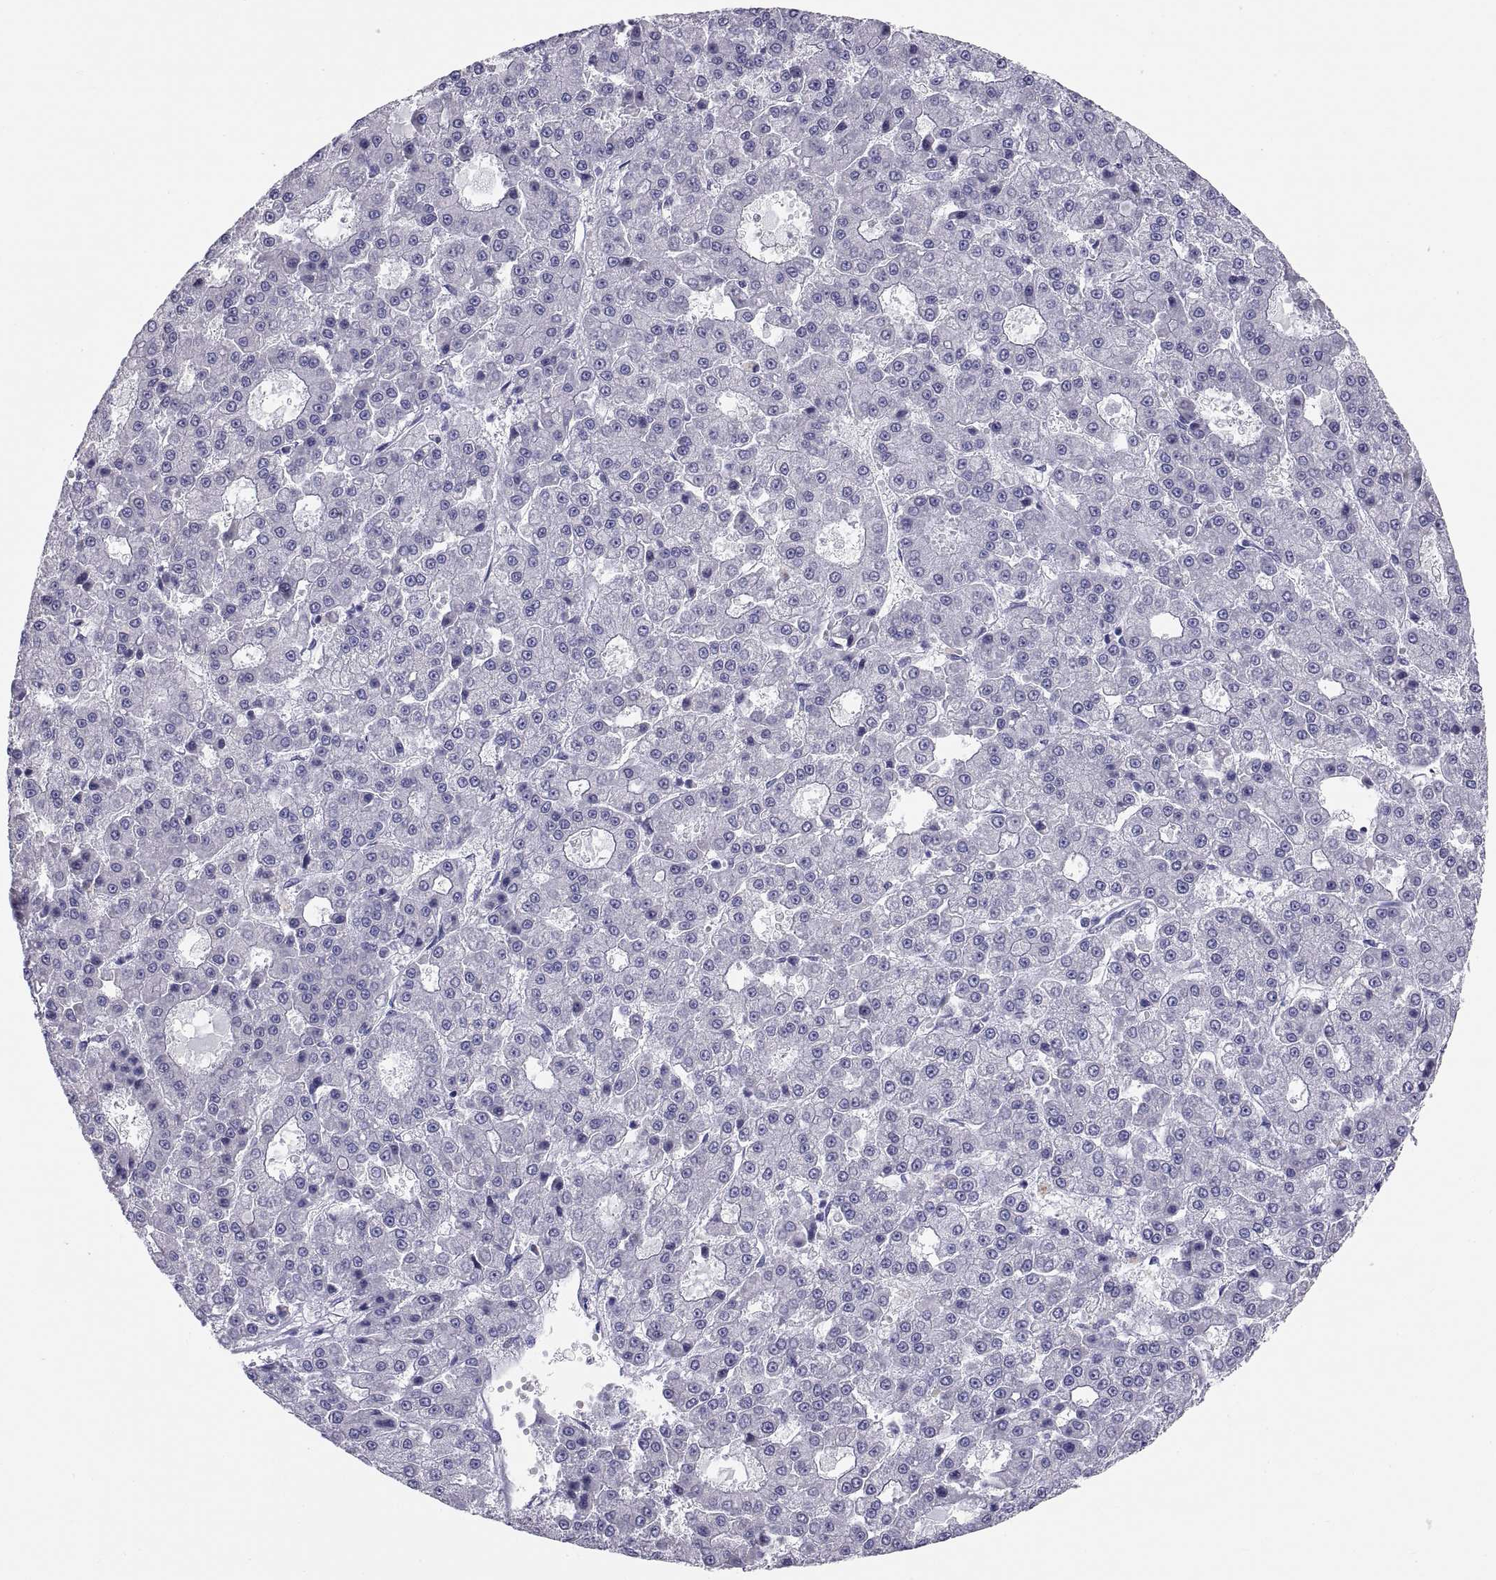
{"staining": {"intensity": "negative", "quantity": "none", "location": "none"}, "tissue": "liver cancer", "cell_type": "Tumor cells", "image_type": "cancer", "snomed": [{"axis": "morphology", "description": "Carcinoma, Hepatocellular, NOS"}, {"axis": "topography", "description": "Liver"}], "caption": "Liver cancer stained for a protein using immunohistochemistry (IHC) exhibits no expression tumor cells.", "gene": "FAM170A", "patient": {"sex": "male", "age": 70}}